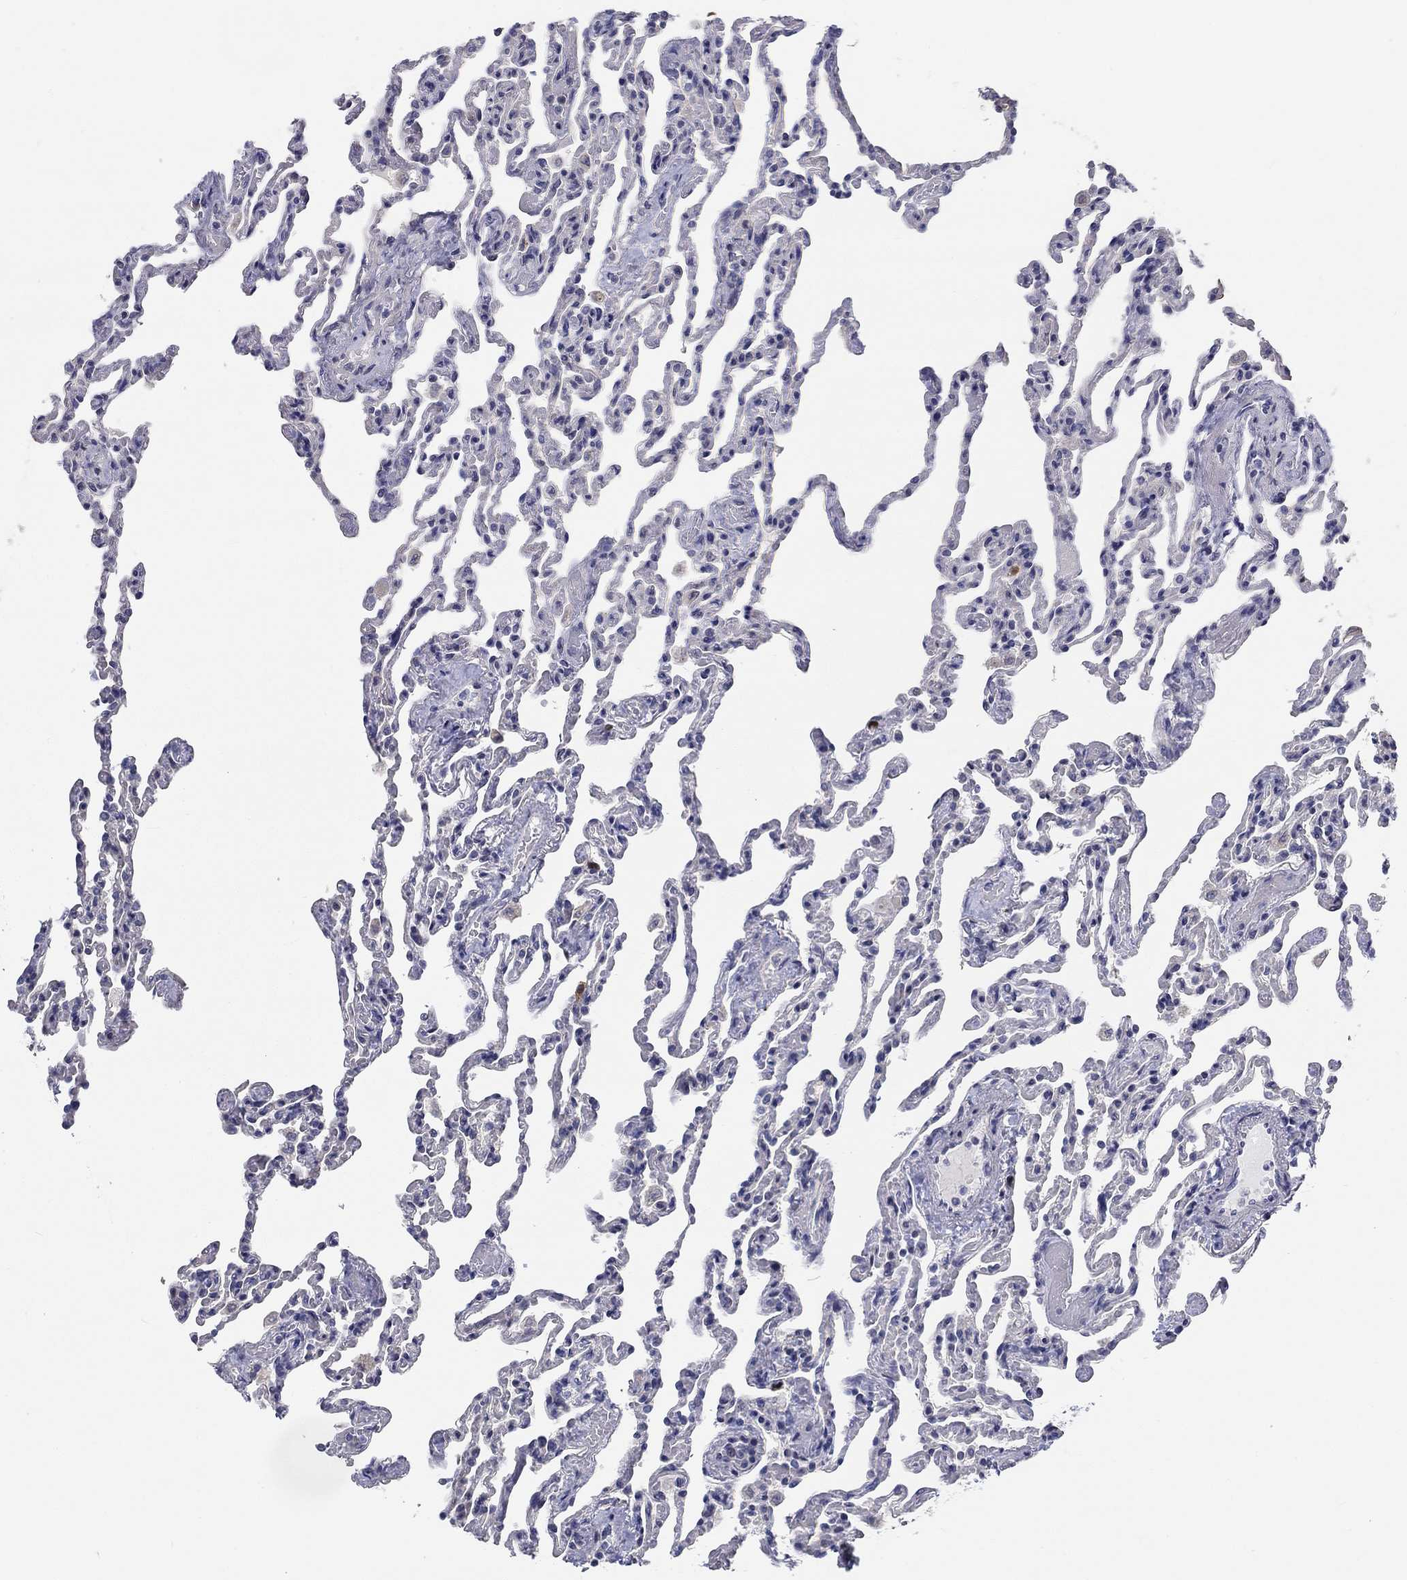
{"staining": {"intensity": "negative", "quantity": "none", "location": "none"}, "tissue": "lung", "cell_type": "Alveolar cells", "image_type": "normal", "snomed": [{"axis": "morphology", "description": "Normal tissue, NOS"}, {"axis": "topography", "description": "Lung"}], "caption": "Alveolar cells show no significant protein positivity in unremarkable lung. (Immunohistochemistry (ihc), brightfield microscopy, high magnification).", "gene": "PRC1", "patient": {"sex": "female", "age": 43}}